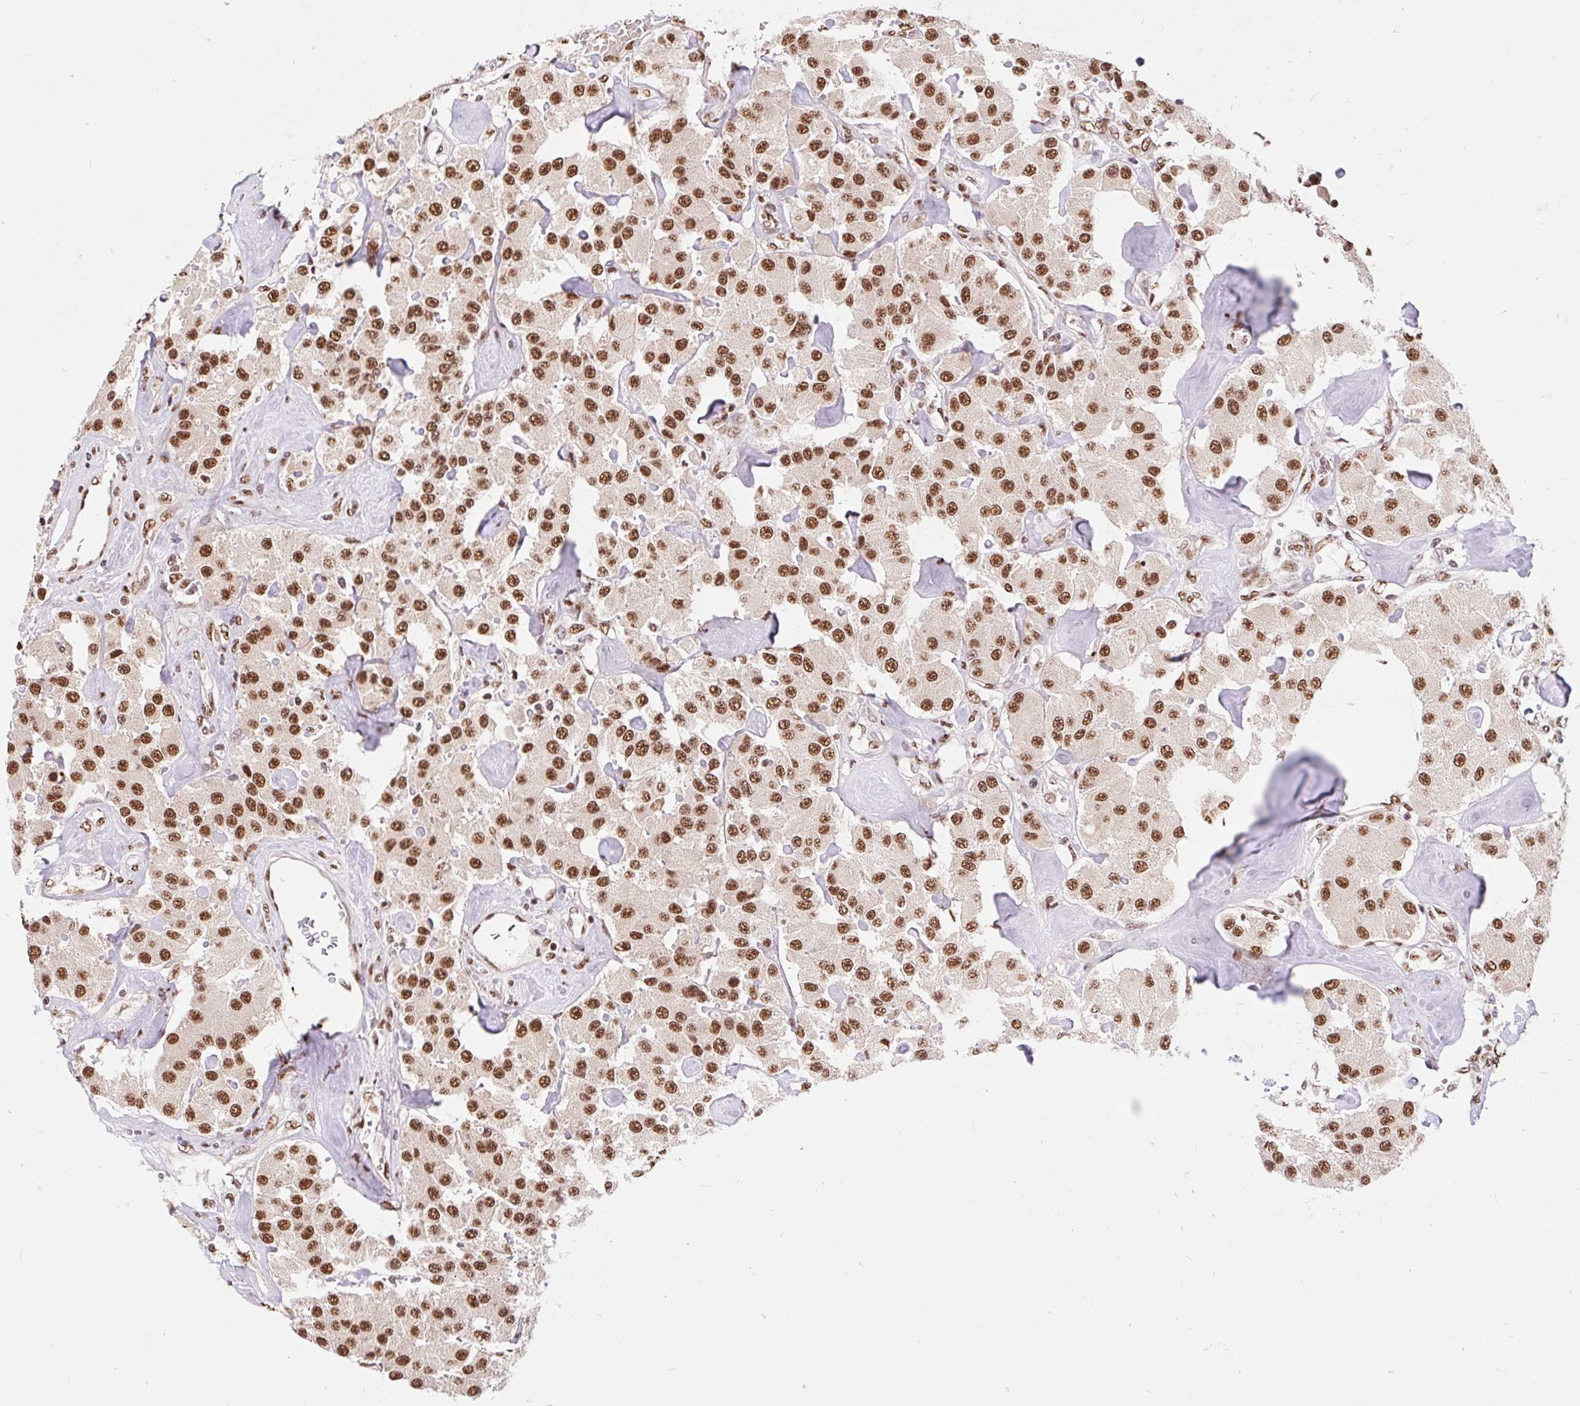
{"staining": {"intensity": "strong", "quantity": ">75%", "location": "nuclear"}, "tissue": "carcinoid", "cell_type": "Tumor cells", "image_type": "cancer", "snomed": [{"axis": "morphology", "description": "Carcinoid, malignant, NOS"}, {"axis": "topography", "description": "Pancreas"}], "caption": "There is high levels of strong nuclear positivity in tumor cells of carcinoid, as demonstrated by immunohistochemical staining (brown color).", "gene": "BICRA", "patient": {"sex": "male", "age": 41}}